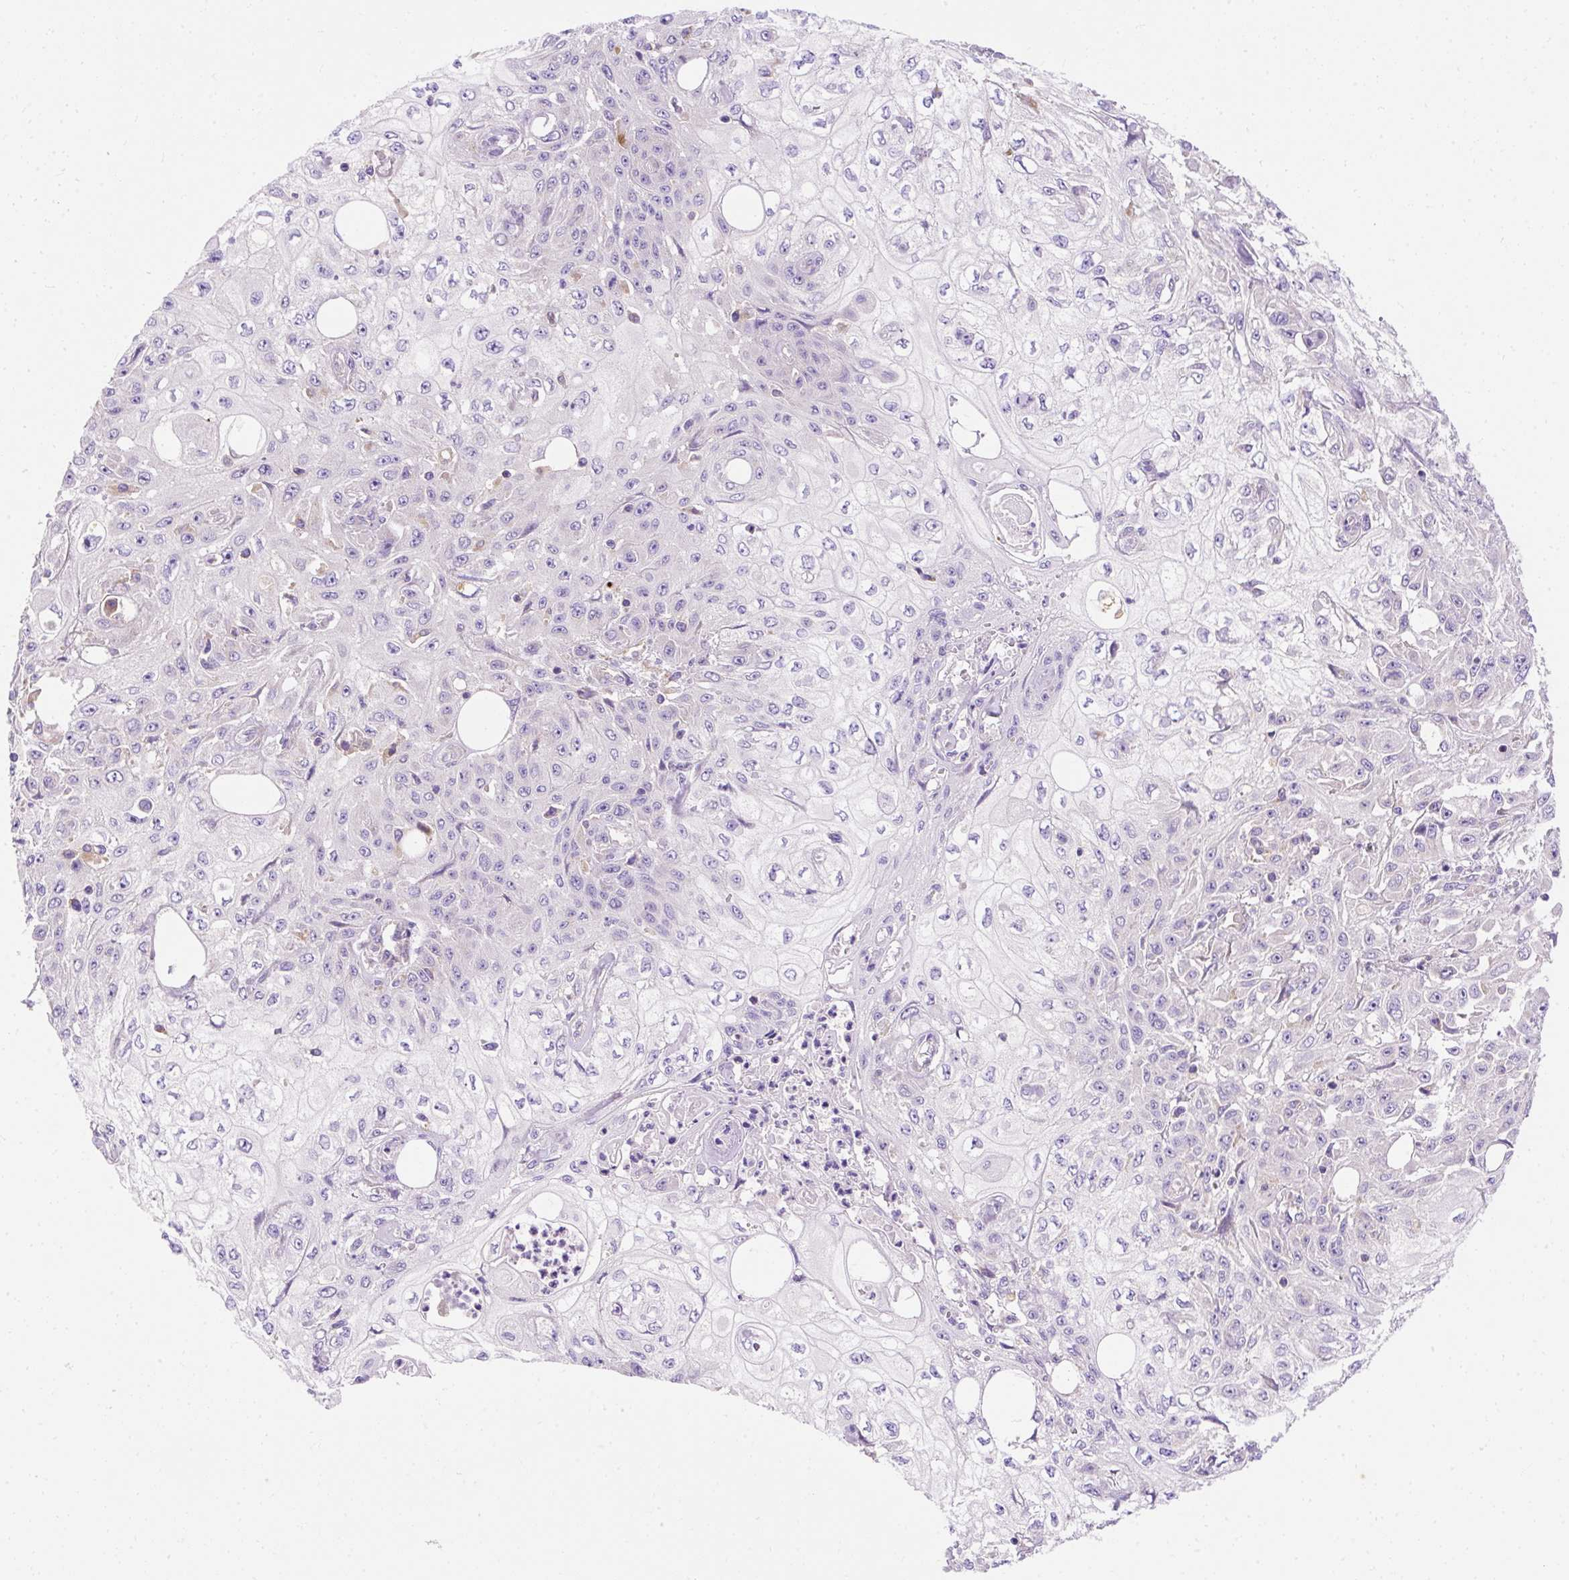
{"staining": {"intensity": "negative", "quantity": "none", "location": "none"}, "tissue": "skin cancer", "cell_type": "Tumor cells", "image_type": "cancer", "snomed": [{"axis": "morphology", "description": "Squamous cell carcinoma, NOS"}, {"axis": "morphology", "description": "Squamous cell carcinoma, metastatic, NOS"}, {"axis": "topography", "description": "Skin"}, {"axis": "topography", "description": "Lymph node"}], "caption": "An immunohistochemistry histopathology image of skin cancer is shown. There is no staining in tumor cells of skin cancer. (DAB (3,3'-diaminobenzidine) immunohistochemistry, high magnification).", "gene": "OR4K15", "patient": {"sex": "male", "age": 75}}